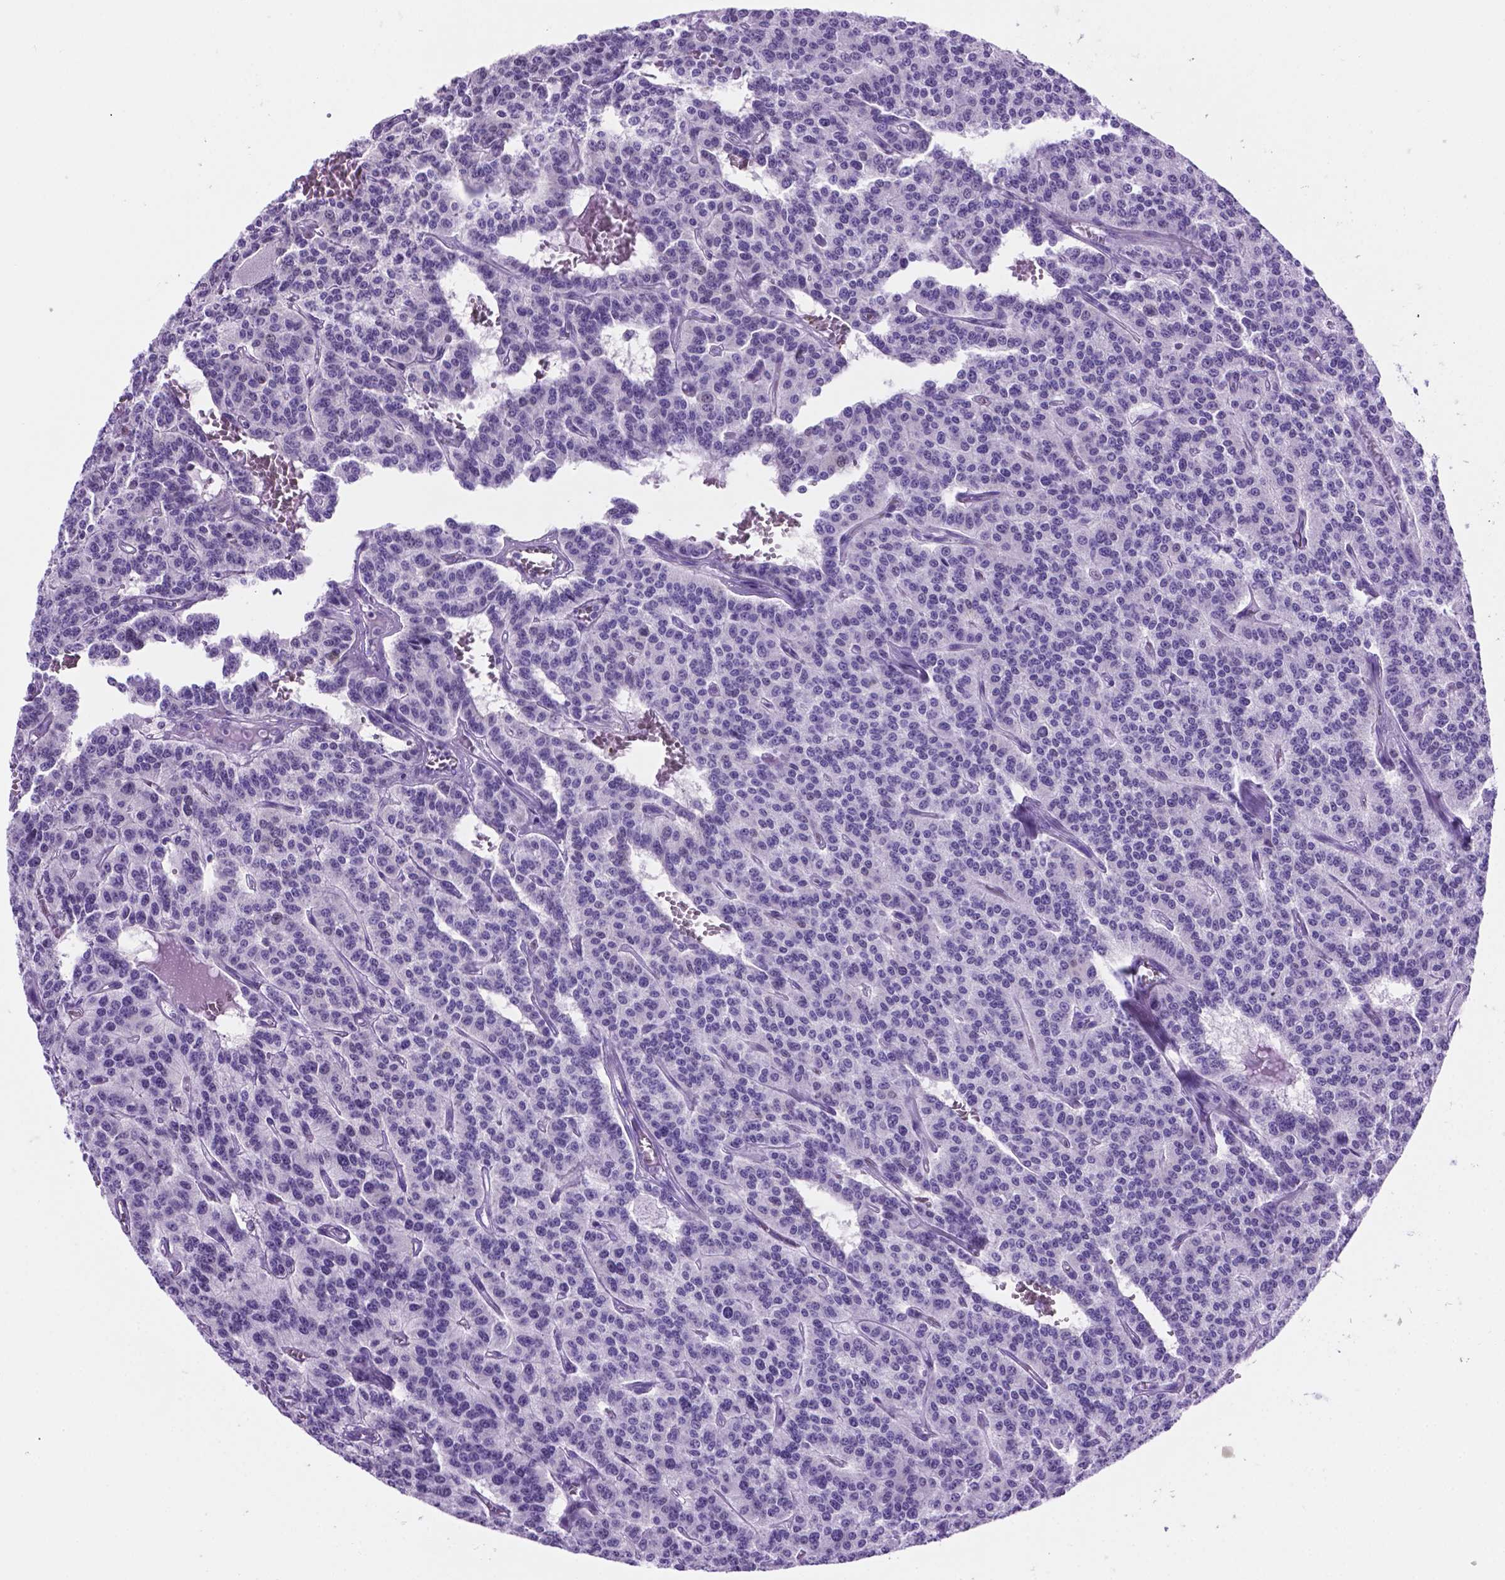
{"staining": {"intensity": "negative", "quantity": "none", "location": "none"}, "tissue": "carcinoid", "cell_type": "Tumor cells", "image_type": "cancer", "snomed": [{"axis": "morphology", "description": "Carcinoid, malignant, NOS"}, {"axis": "topography", "description": "Lung"}], "caption": "High power microscopy image of an immunohistochemistry (IHC) image of malignant carcinoid, revealing no significant staining in tumor cells. (DAB (3,3'-diaminobenzidine) IHC, high magnification).", "gene": "C17orf107", "patient": {"sex": "female", "age": 71}}